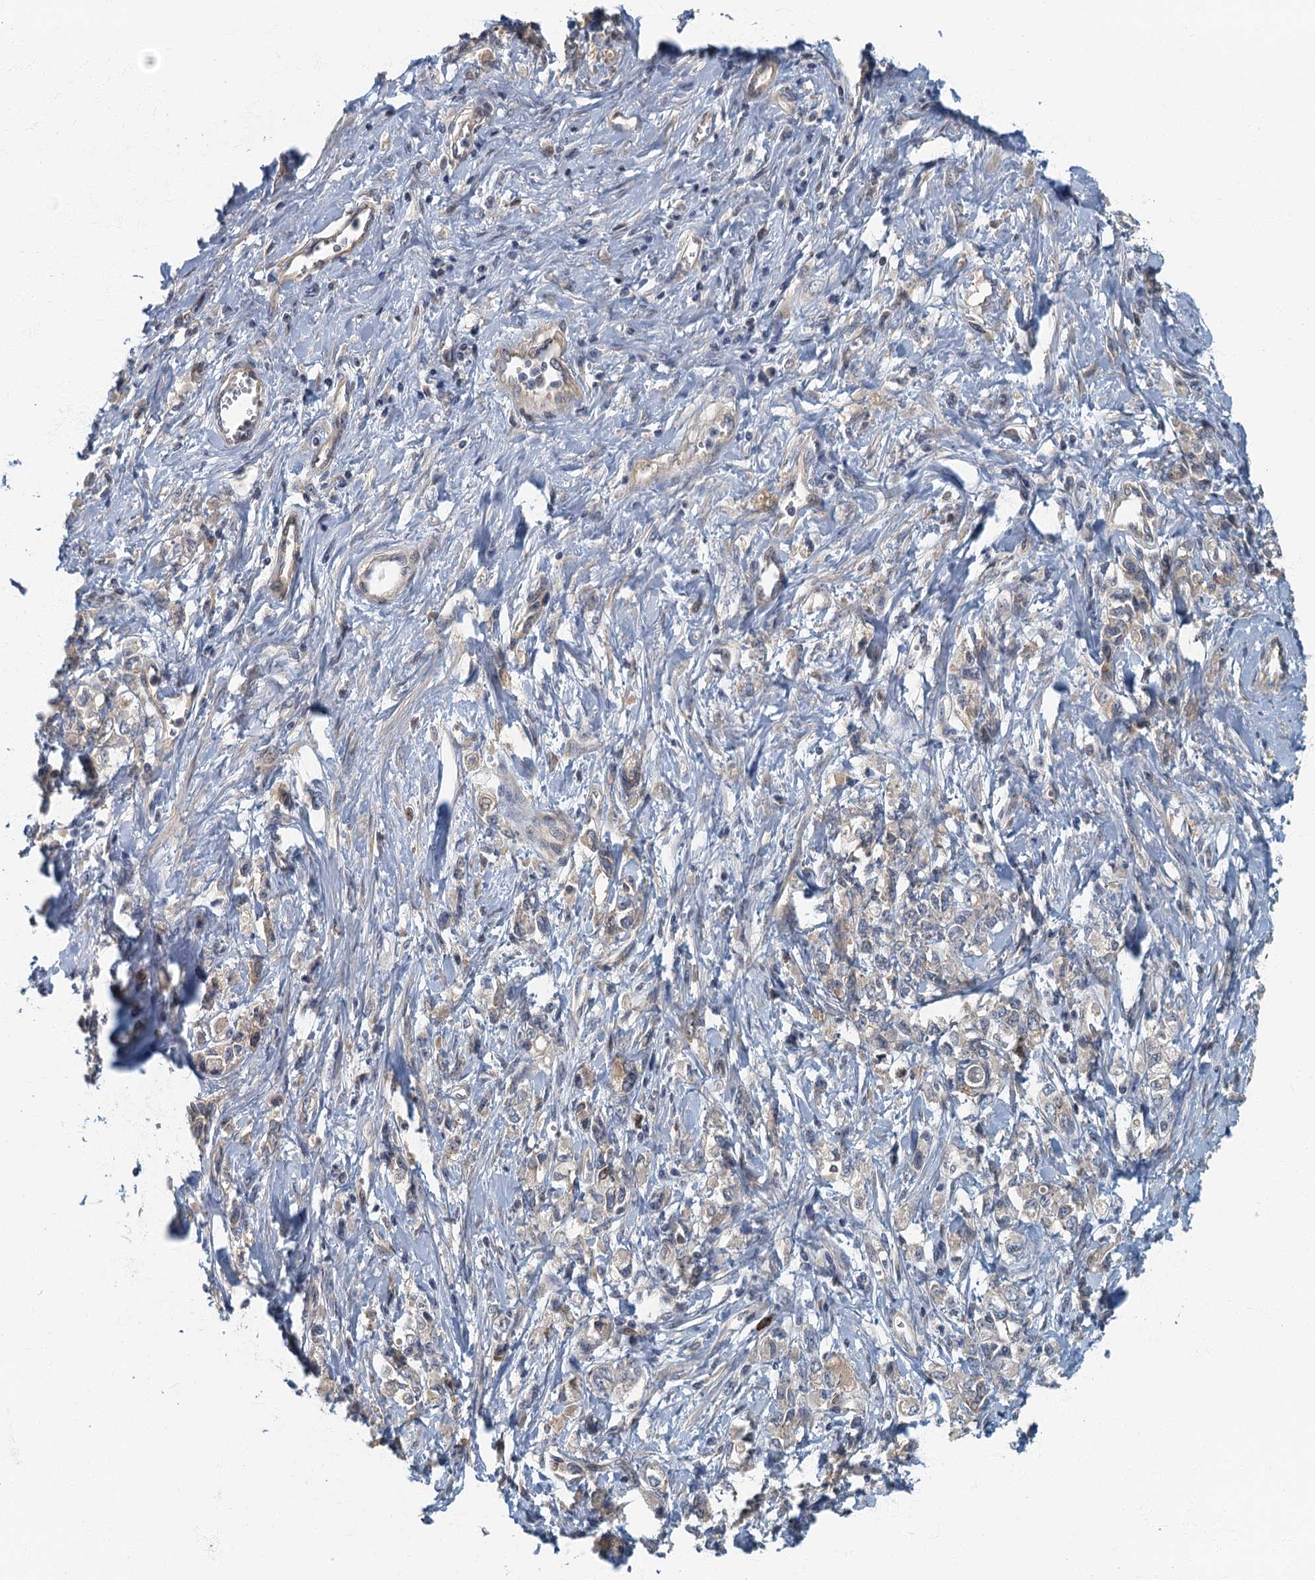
{"staining": {"intensity": "weak", "quantity": "<25%", "location": "cytoplasmic/membranous"}, "tissue": "stomach cancer", "cell_type": "Tumor cells", "image_type": "cancer", "snomed": [{"axis": "morphology", "description": "Adenocarcinoma, NOS"}, {"axis": "topography", "description": "Stomach"}], "caption": "Tumor cells are negative for brown protein staining in adenocarcinoma (stomach).", "gene": "CKAP2L", "patient": {"sex": "female", "age": 76}}